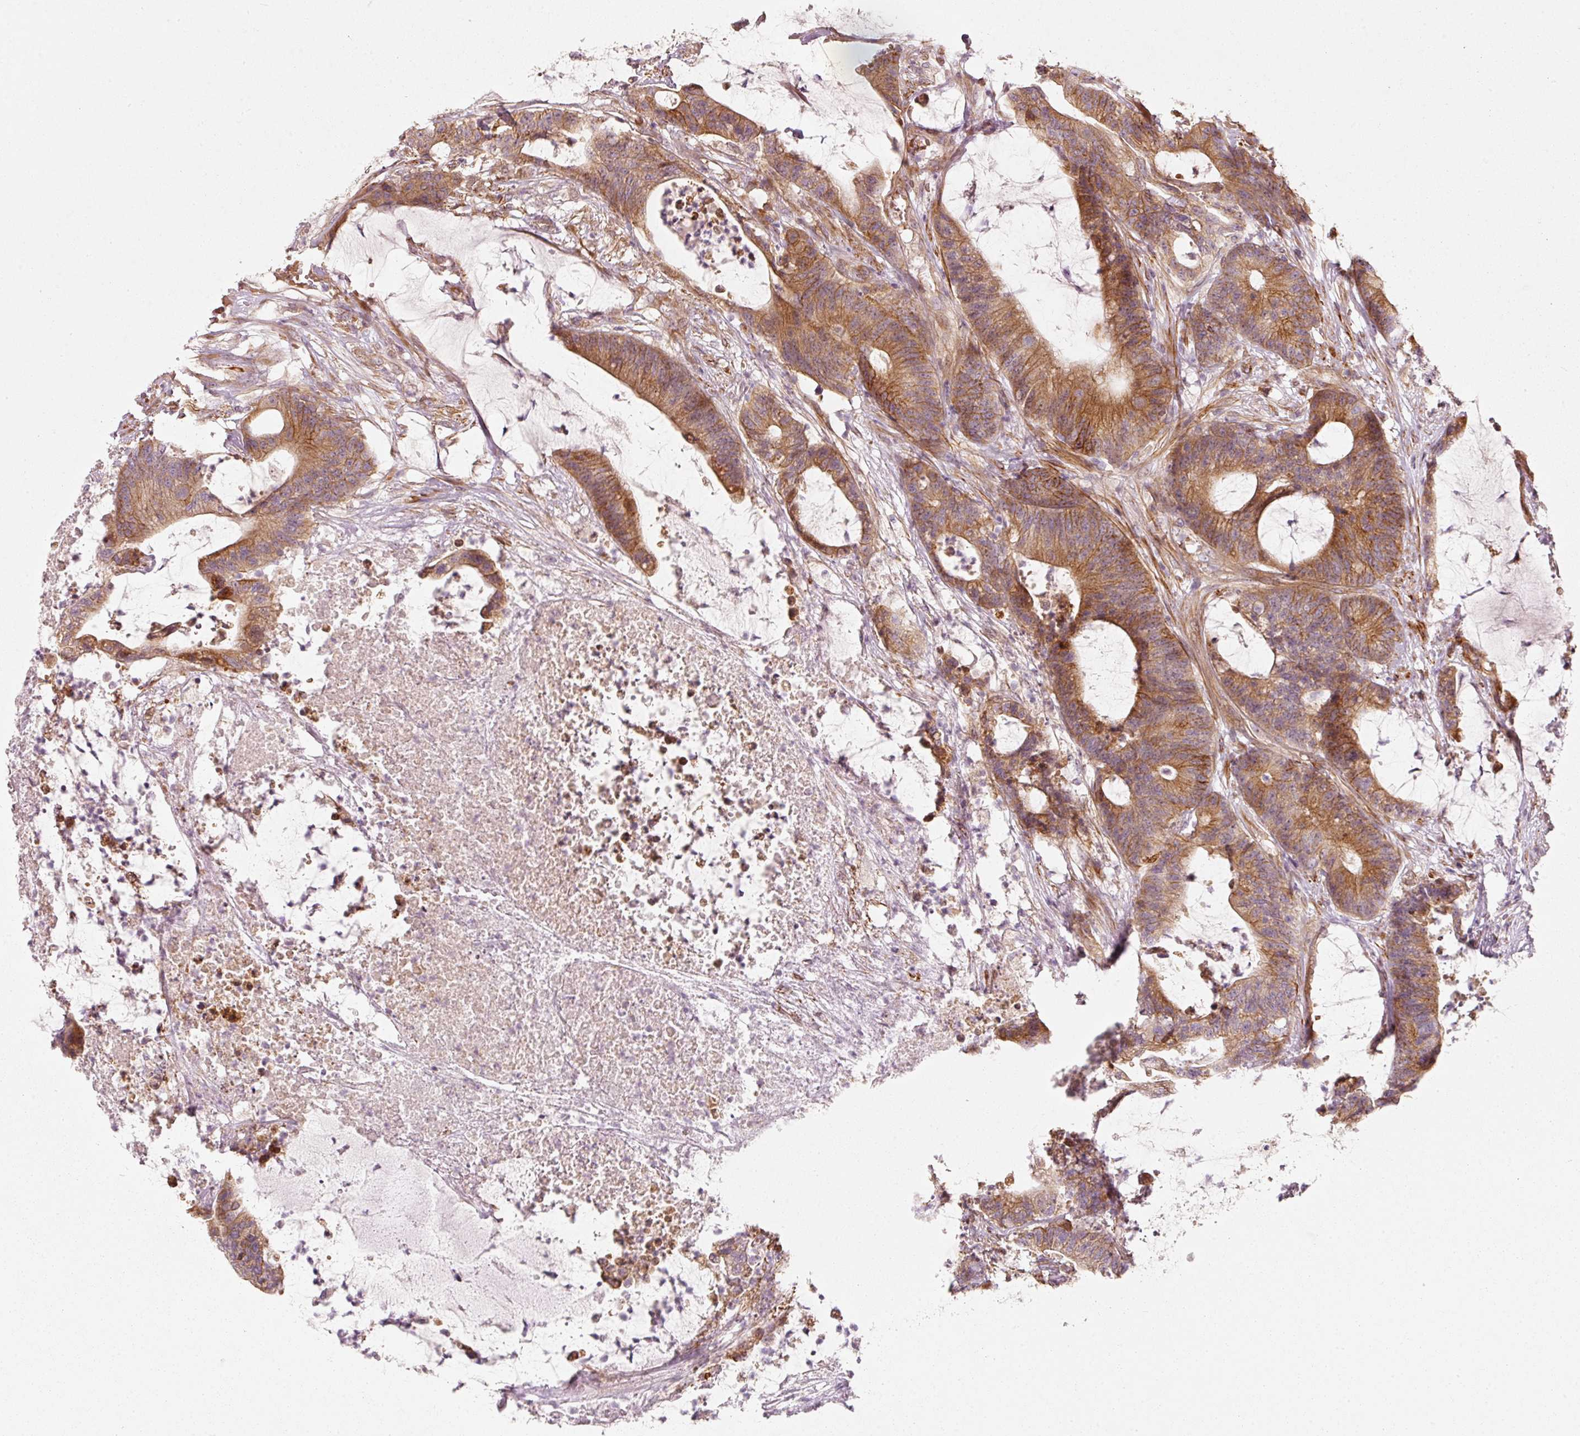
{"staining": {"intensity": "moderate", "quantity": ">75%", "location": "cytoplasmic/membranous"}, "tissue": "colorectal cancer", "cell_type": "Tumor cells", "image_type": "cancer", "snomed": [{"axis": "morphology", "description": "Adenocarcinoma, NOS"}, {"axis": "topography", "description": "Colon"}], "caption": "Moderate cytoplasmic/membranous positivity is appreciated in about >75% of tumor cells in colorectal adenocarcinoma.", "gene": "KCNQ1", "patient": {"sex": "female", "age": 84}}